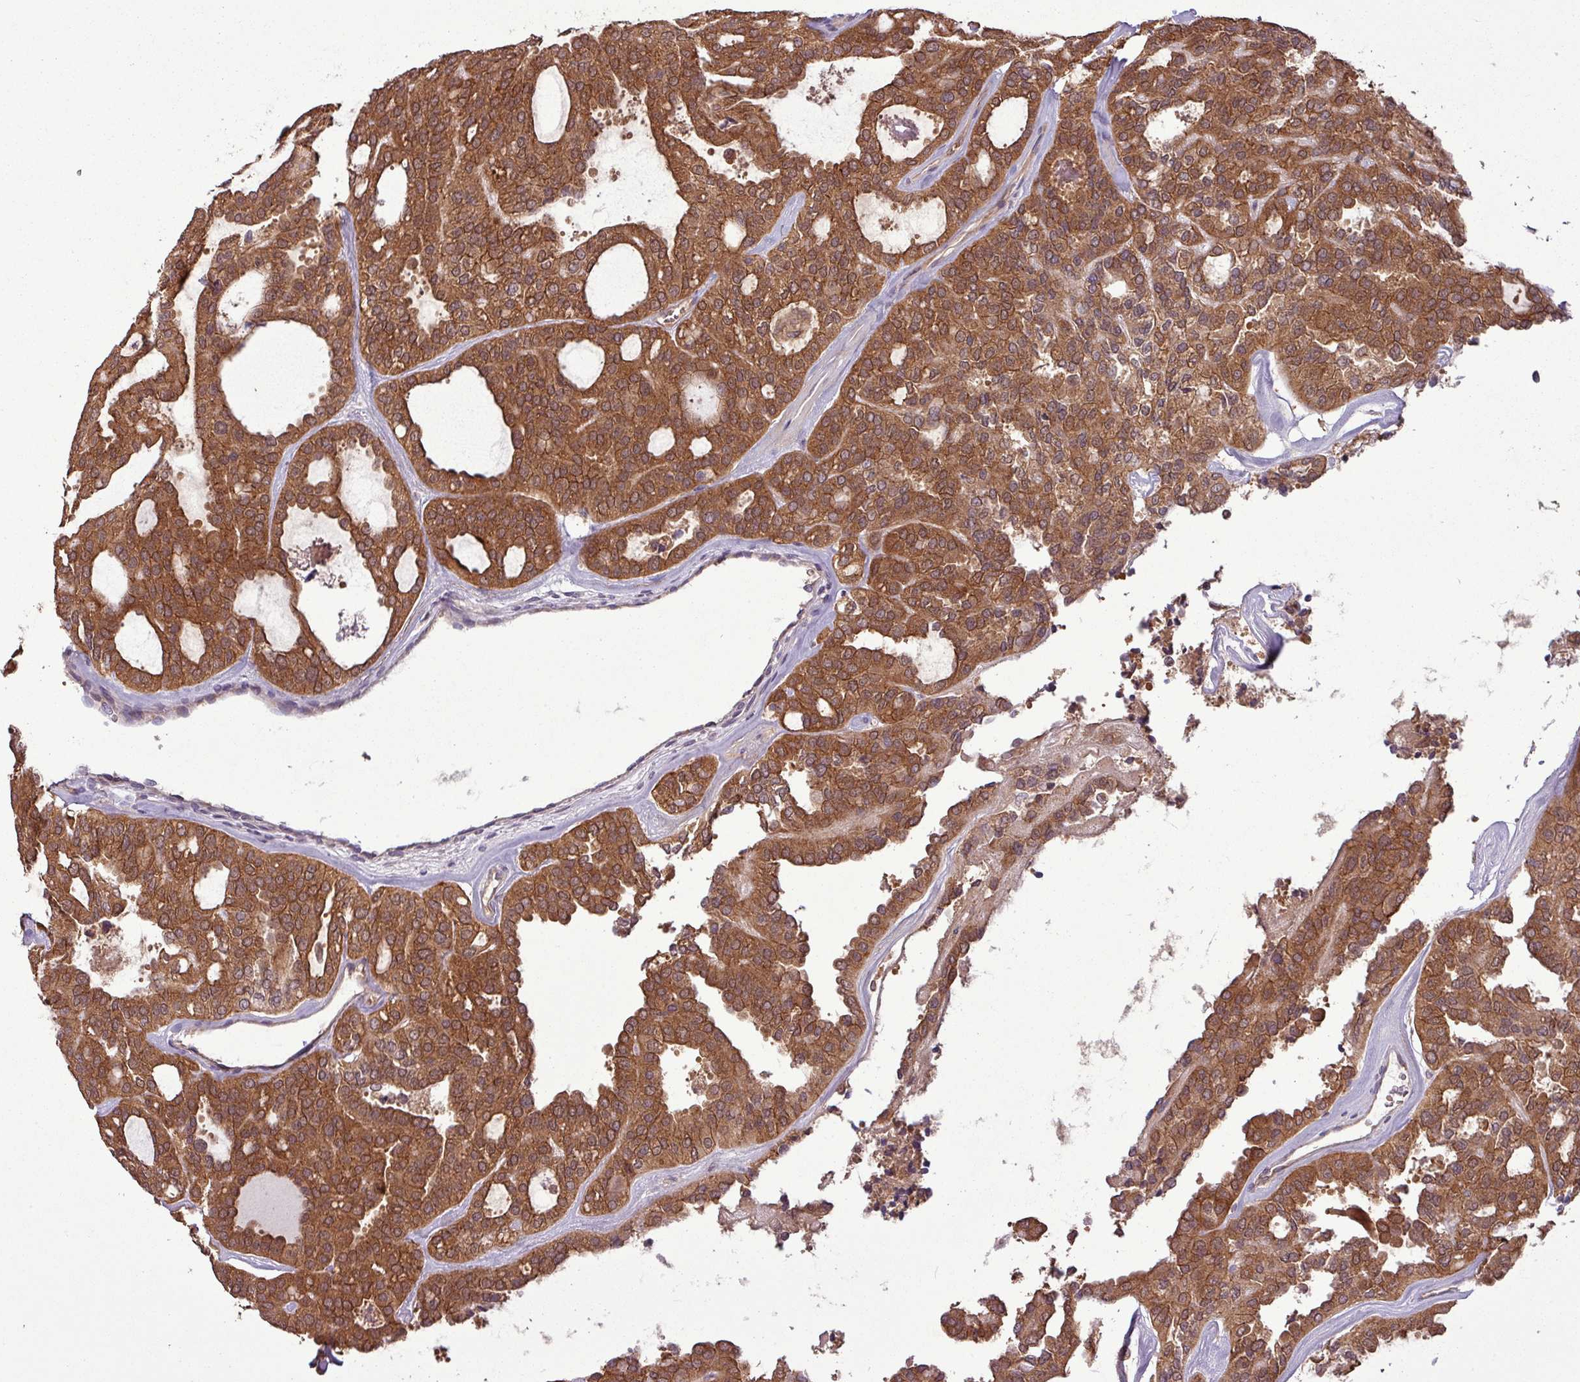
{"staining": {"intensity": "moderate", "quantity": ">75%", "location": "cytoplasmic/membranous"}, "tissue": "thyroid cancer", "cell_type": "Tumor cells", "image_type": "cancer", "snomed": [{"axis": "morphology", "description": "Follicular adenoma carcinoma, NOS"}, {"axis": "topography", "description": "Thyroid gland"}], "caption": "Follicular adenoma carcinoma (thyroid) tissue reveals moderate cytoplasmic/membranous staining in approximately >75% of tumor cells, visualized by immunohistochemistry.", "gene": "NT5C3A", "patient": {"sex": "male", "age": 75}}